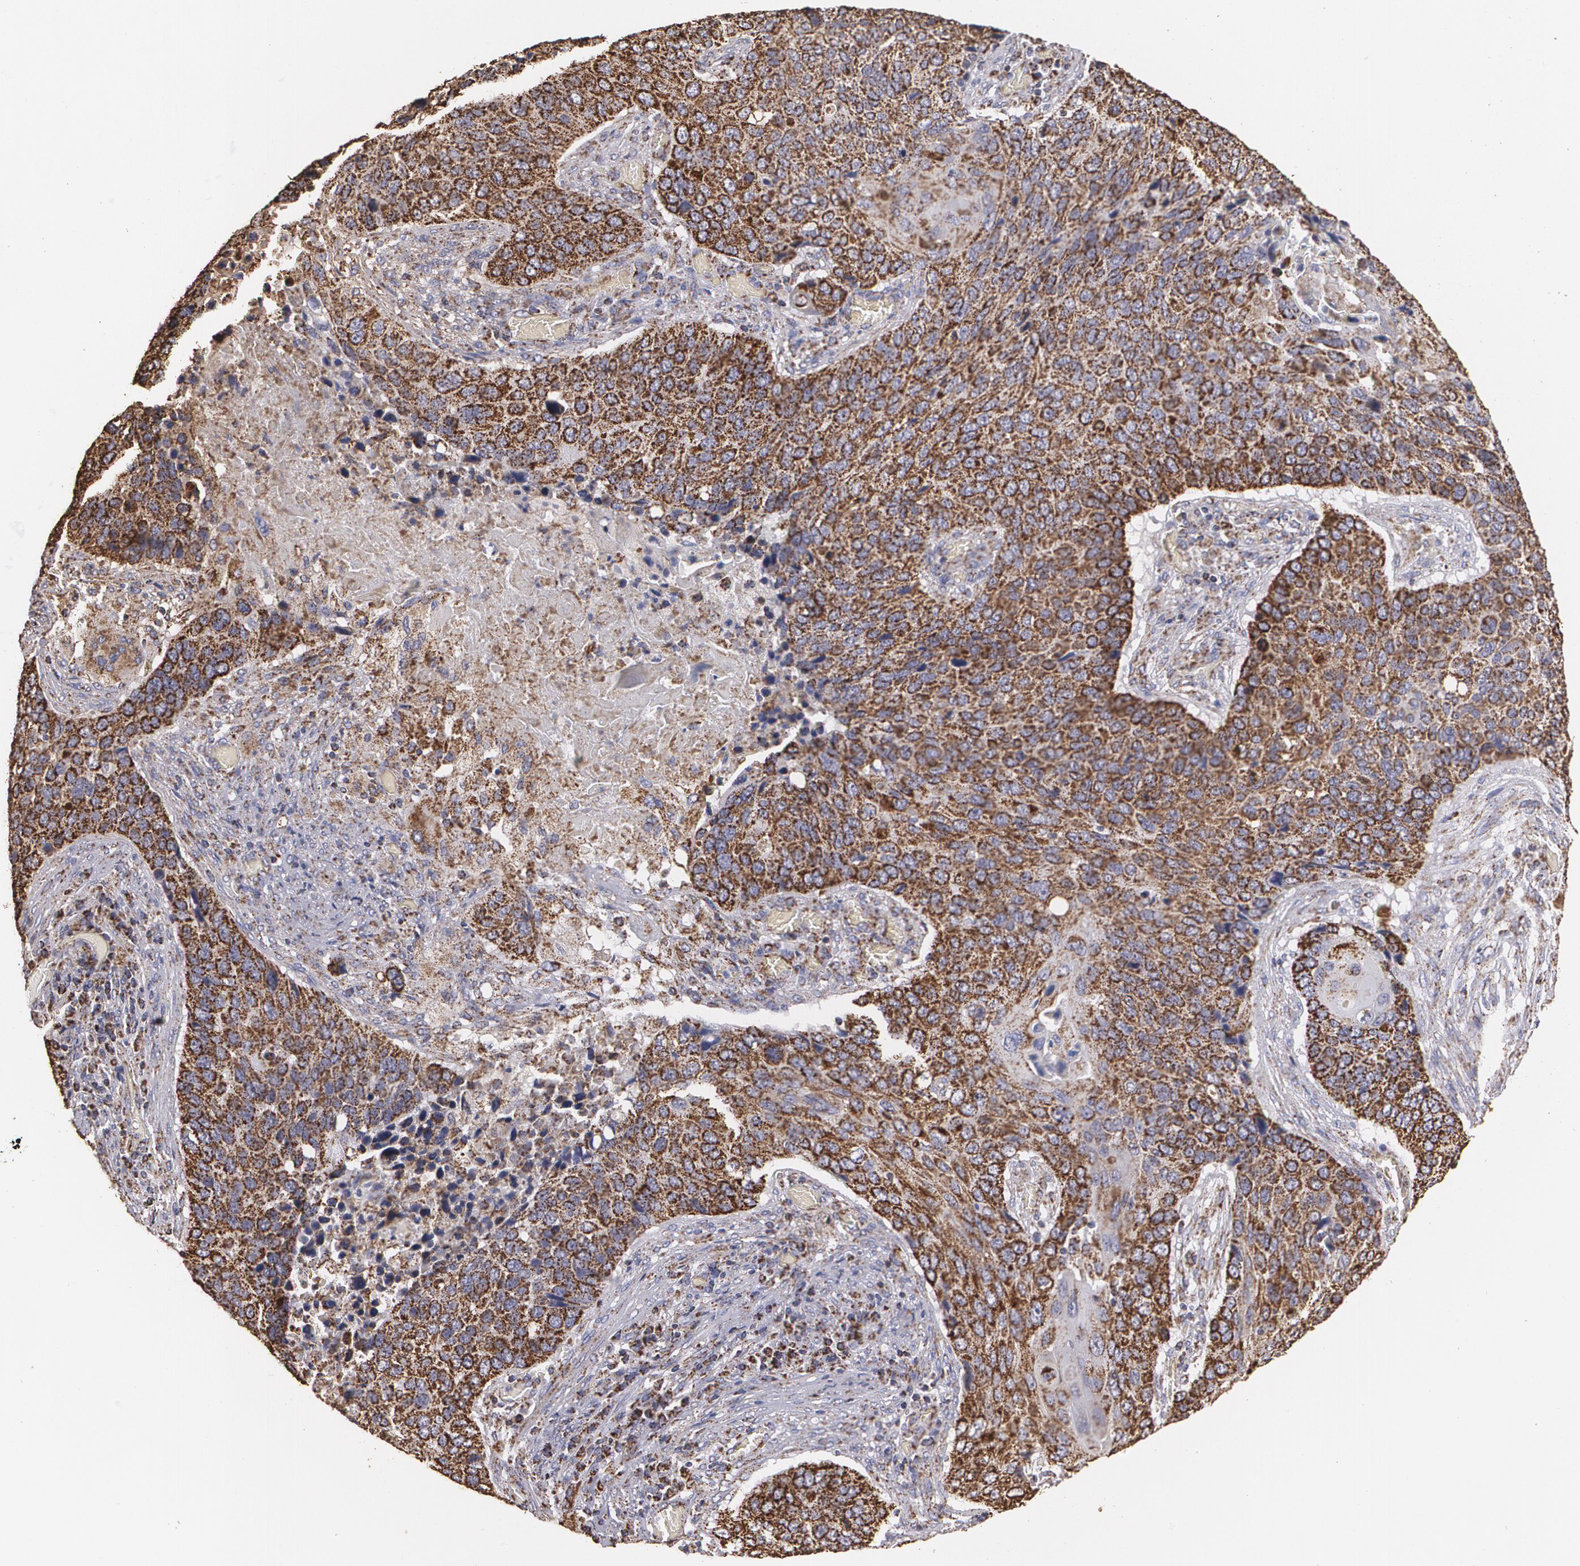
{"staining": {"intensity": "strong", "quantity": ">75%", "location": "cytoplasmic/membranous"}, "tissue": "lung cancer", "cell_type": "Tumor cells", "image_type": "cancer", "snomed": [{"axis": "morphology", "description": "Squamous cell carcinoma, NOS"}, {"axis": "topography", "description": "Lung"}], "caption": "An image showing strong cytoplasmic/membranous expression in about >75% of tumor cells in lung cancer (squamous cell carcinoma), as visualized by brown immunohistochemical staining.", "gene": "HSPD1", "patient": {"sex": "male", "age": 68}}